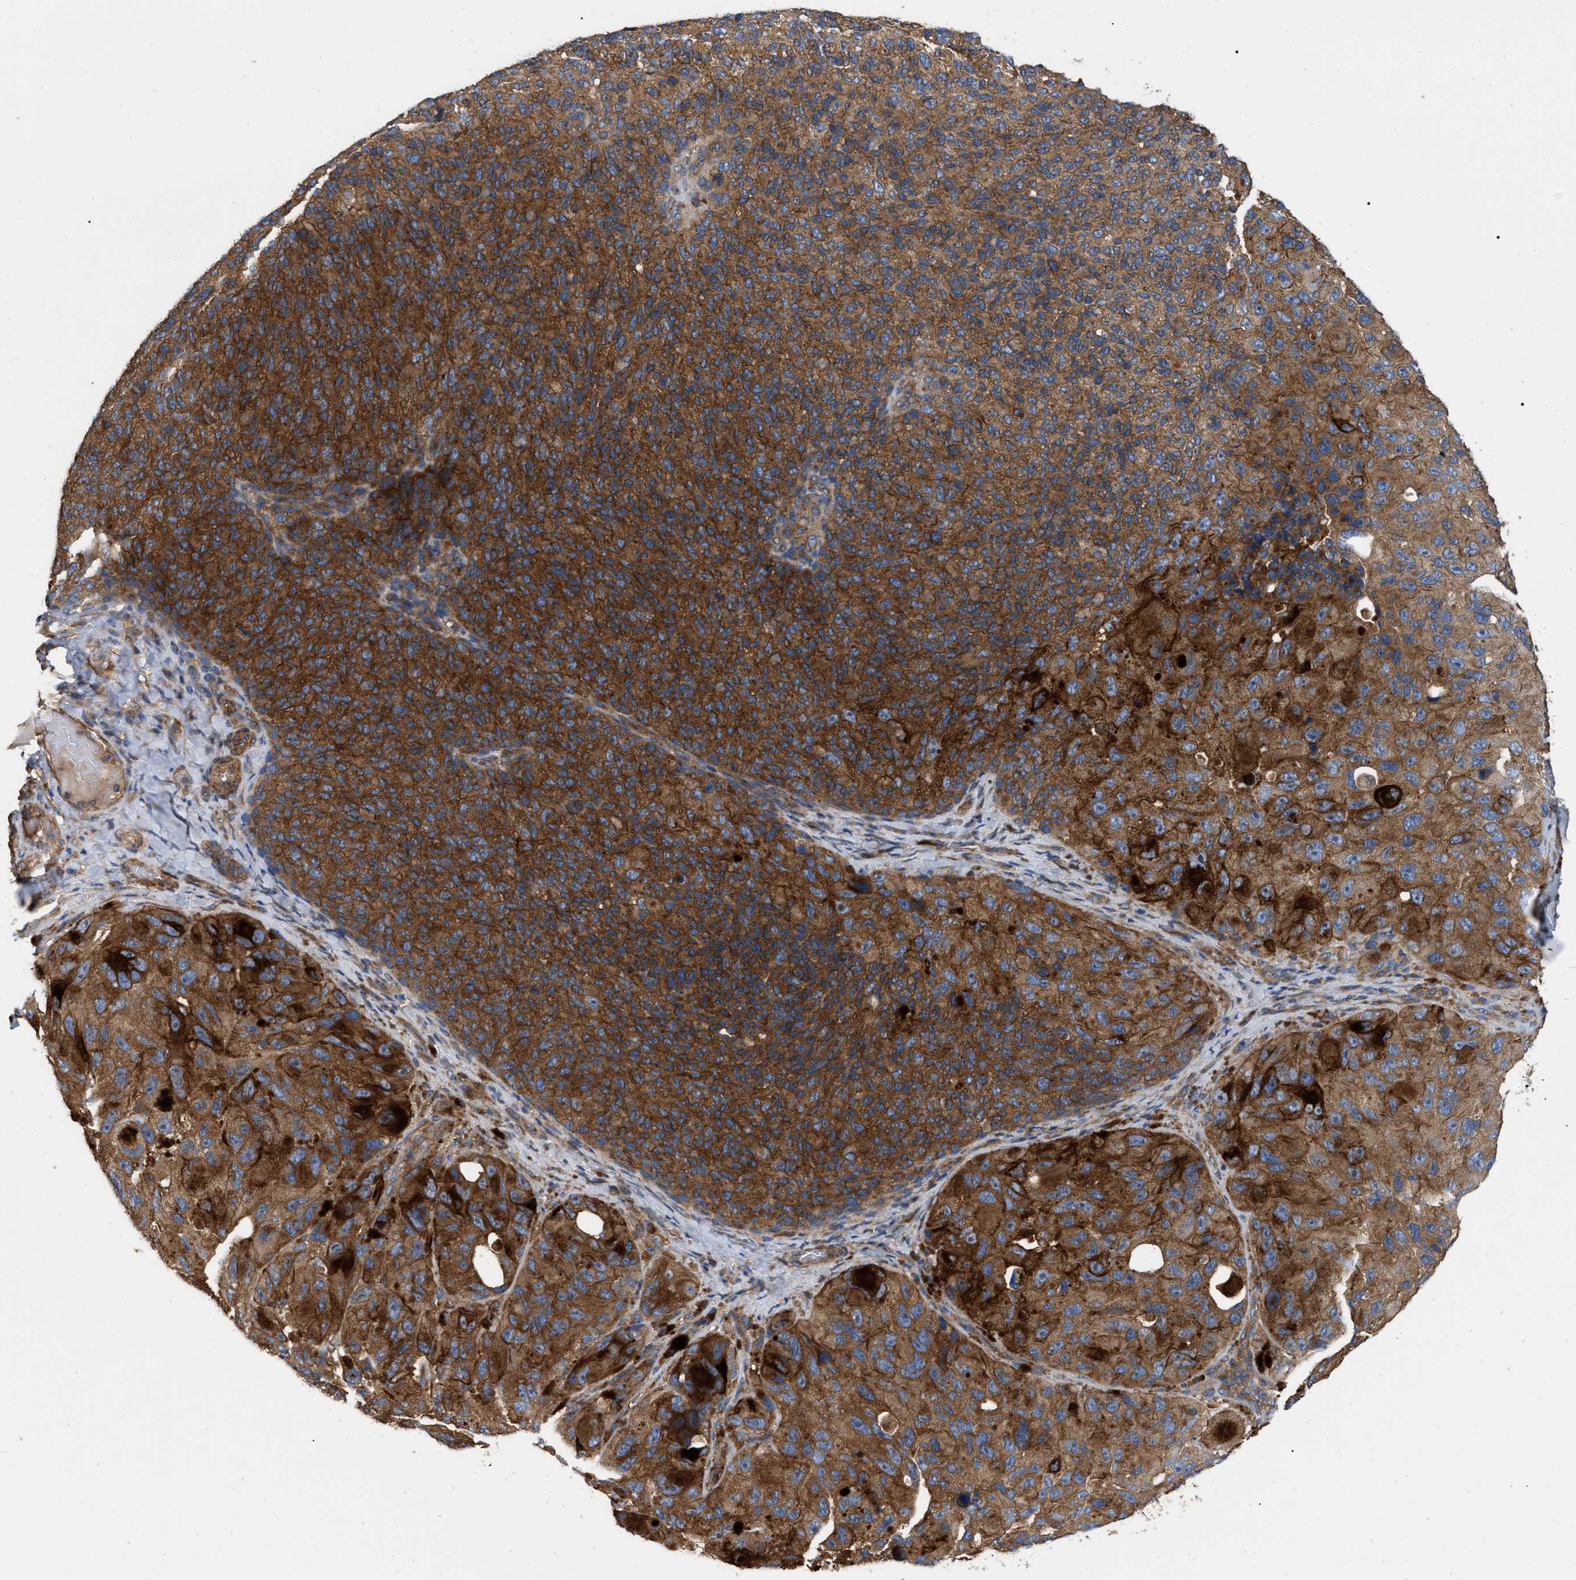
{"staining": {"intensity": "strong", "quantity": ">75%", "location": "cytoplasmic/membranous"}, "tissue": "melanoma", "cell_type": "Tumor cells", "image_type": "cancer", "snomed": [{"axis": "morphology", "description": "Malignant melanoma, NOS"}, {"axis": "topography", "description": "Skin"}], "caption": "The immunohistochemical stain highlights strong cytoplasmic/membranous staining in tumor cells of melanoma tissue.", "gene": "RABEP1", "patient": {"sex": "female", "age": 73}}